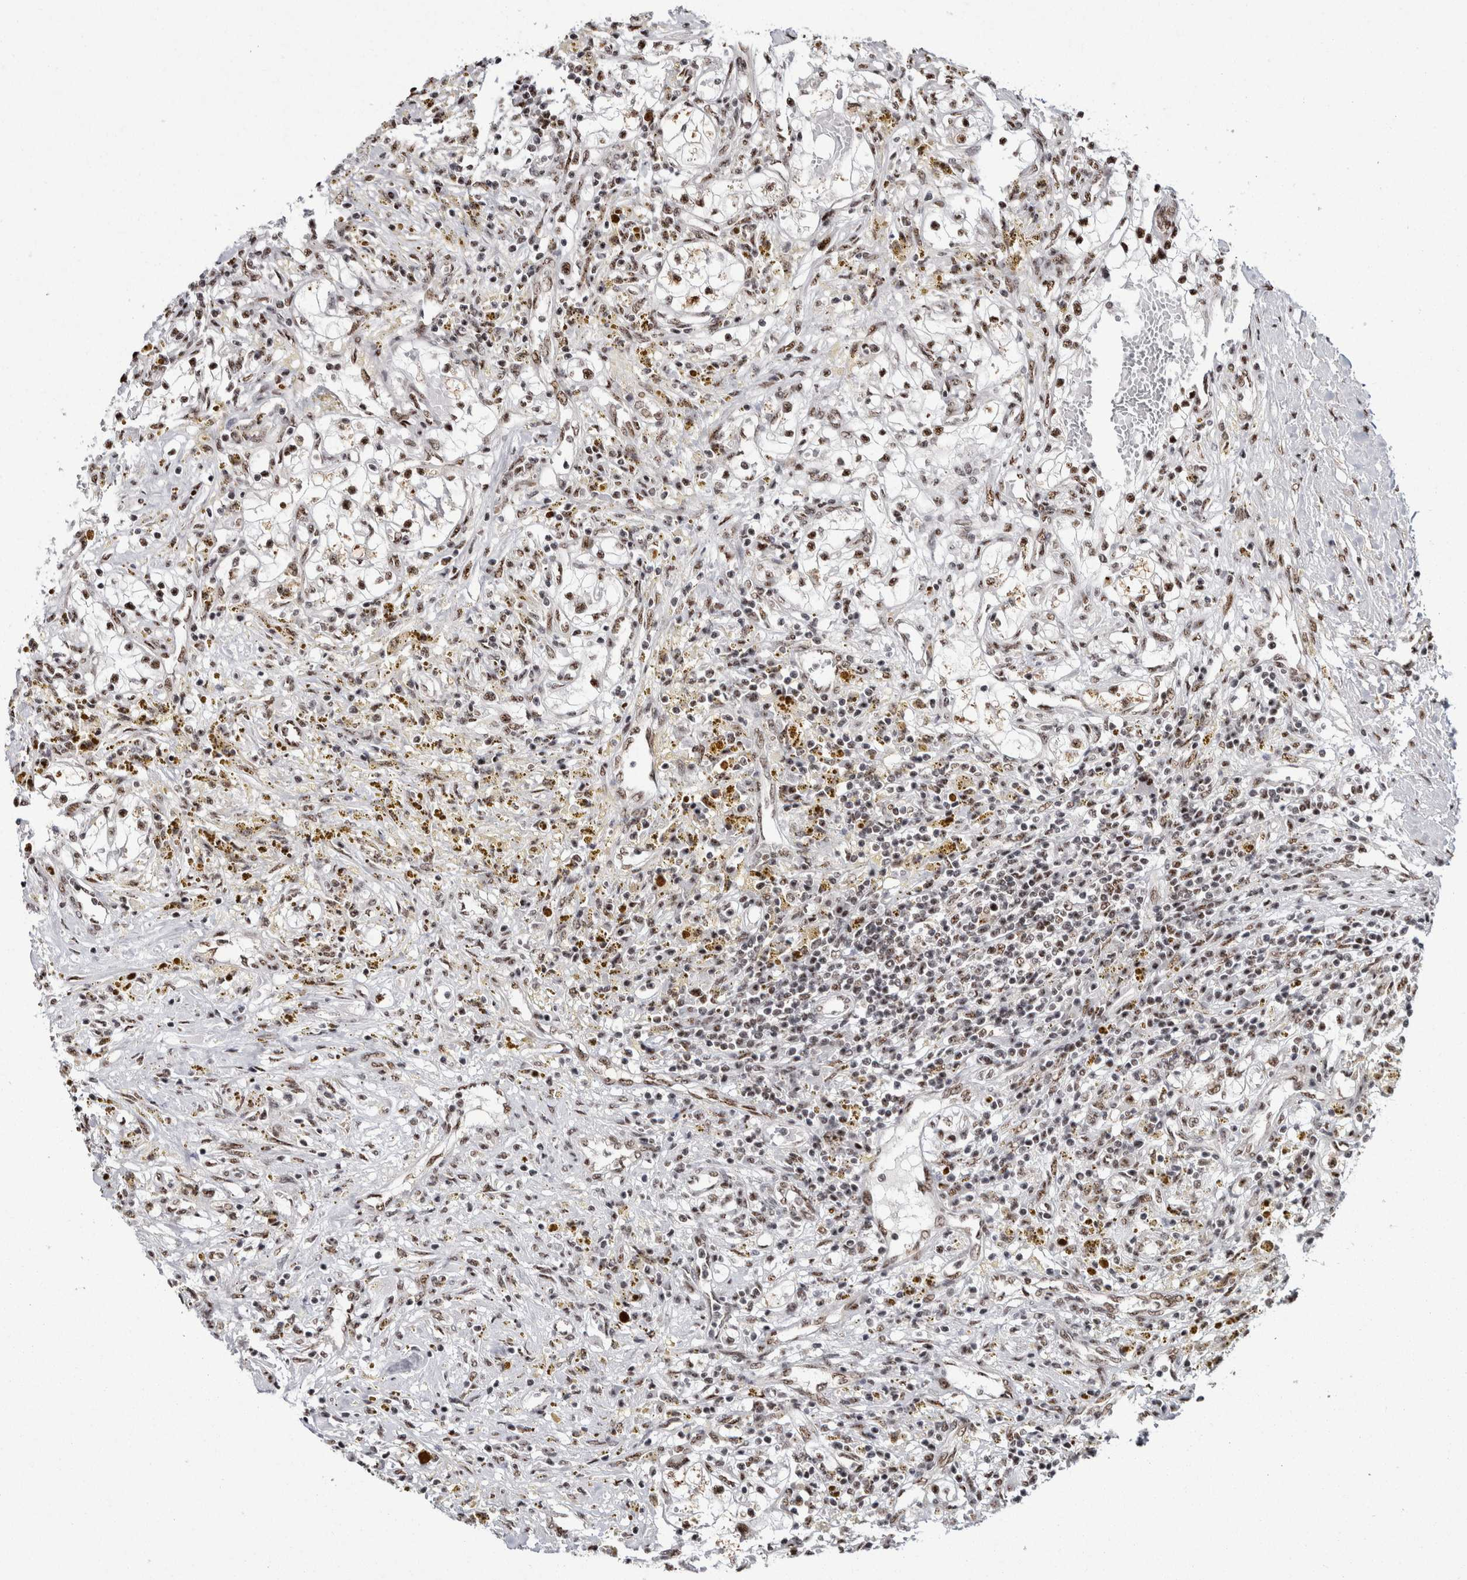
{"staining": {"intensity": "moderate", "quantity": ">75%", "location": "nuclear"}, "tissue": "renal cancer", "cell_type": "Tumor cells", "image_type": "cancer", "snomed": [{"axis": "morphology", "description": "Adenocarcinoma, NOS"}, {"axis": "topography", "description": "Kidney"}], "caption": "Brown immunohistochemical staining in renal adenocarcinoma exhibits moderate nuclear expression in about >75% of tumor cells.", "gene": "MKNK1", "patient": {"sex": "male", "age": 68}}